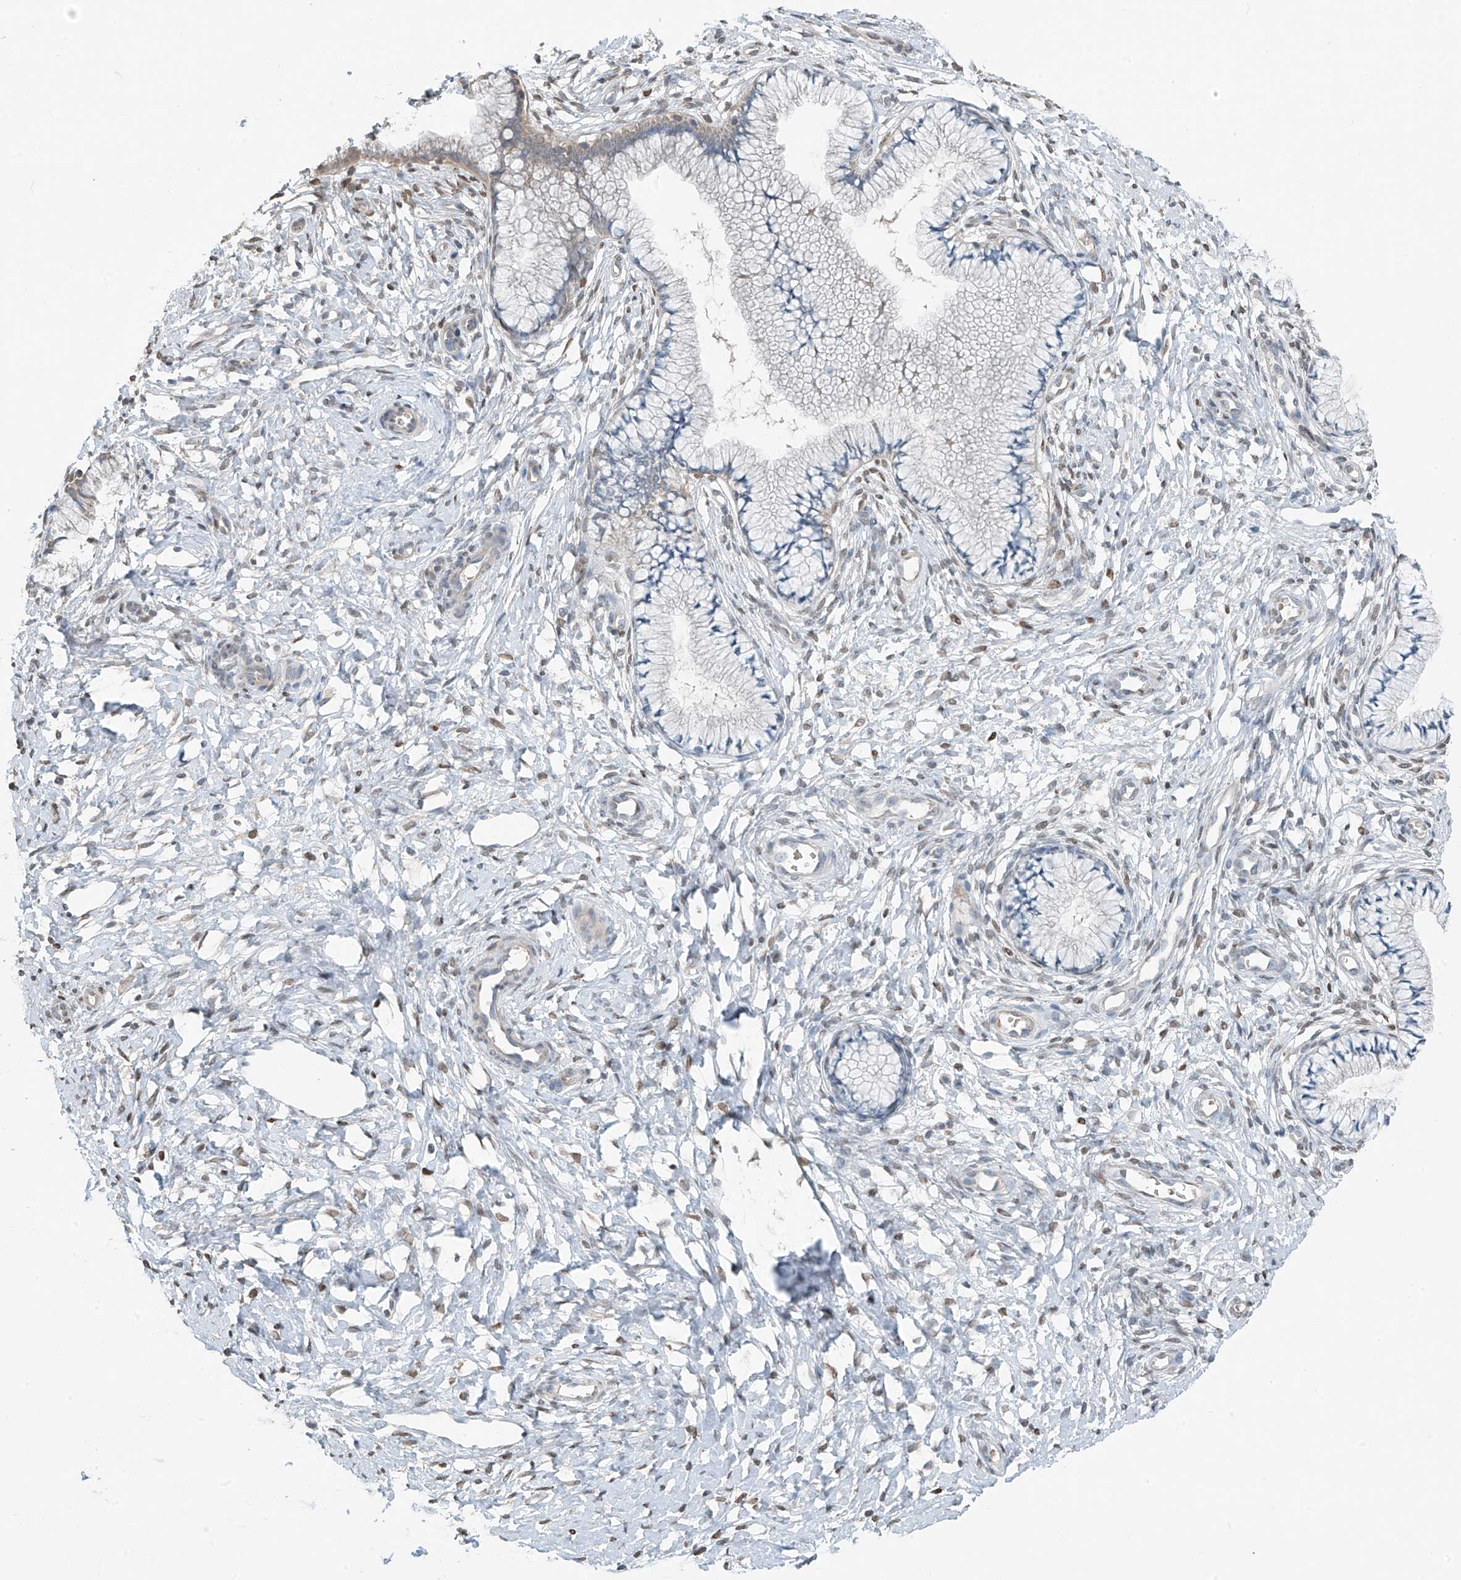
{"staining": {"intensity": "negative", "quantity": "none", "location": "none"}, "tissue": "cervix", "cell_type": "Glandular cells", "image_type": "normal", "snomed": [{"axis": "morphology", "description": "Normal tissue, NOS"}, {"axis": "topography", "description": "Cervix"}], "caption": "Micrograph shows no significant protein expression in glandular cells of benign cervix. The staining was performed using DAB to visualize the protein expression in brown, while the nuclei were stained in blue with hematoxylin (Magnification: 20x).", "gene": "HOXA11", "patient": {"sex": "female", "age": 36}}